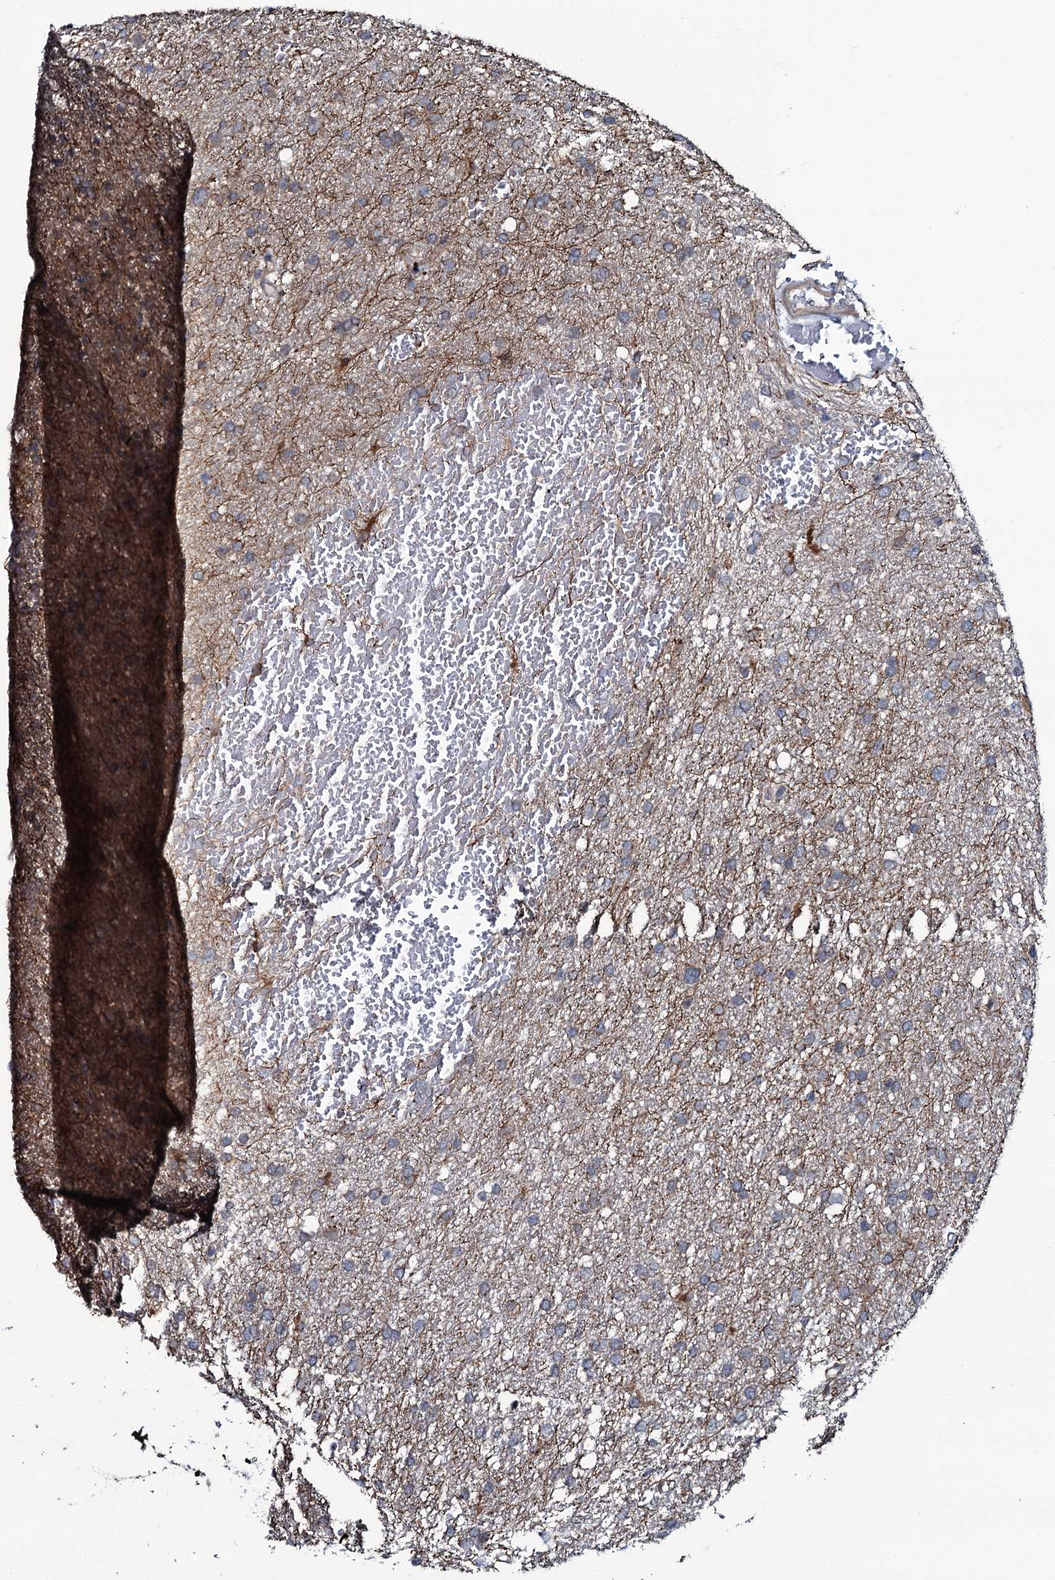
{"staining": {"intensity": "weak", "quantity": "25%-75%", "location": "cytoplasmic/membranous"}, "tissue": "glioma", "cell_type": "Tumor cells", "image_type": "cancer", "snomed": [{"axis": "morphology", "description": "Glioma, malignant, High grade"}, {"axis": "topography", "description": "Cerebral cortex"}], "caption": "A histopathology image showing weak cytoplasmic/membranous positivity in about 25%-75% of tumor cells in glioma, as visualized by brown immunohistochemical staining.", "gene": "OGFOD2", "patient": {"sex": "female", "age": 36}}